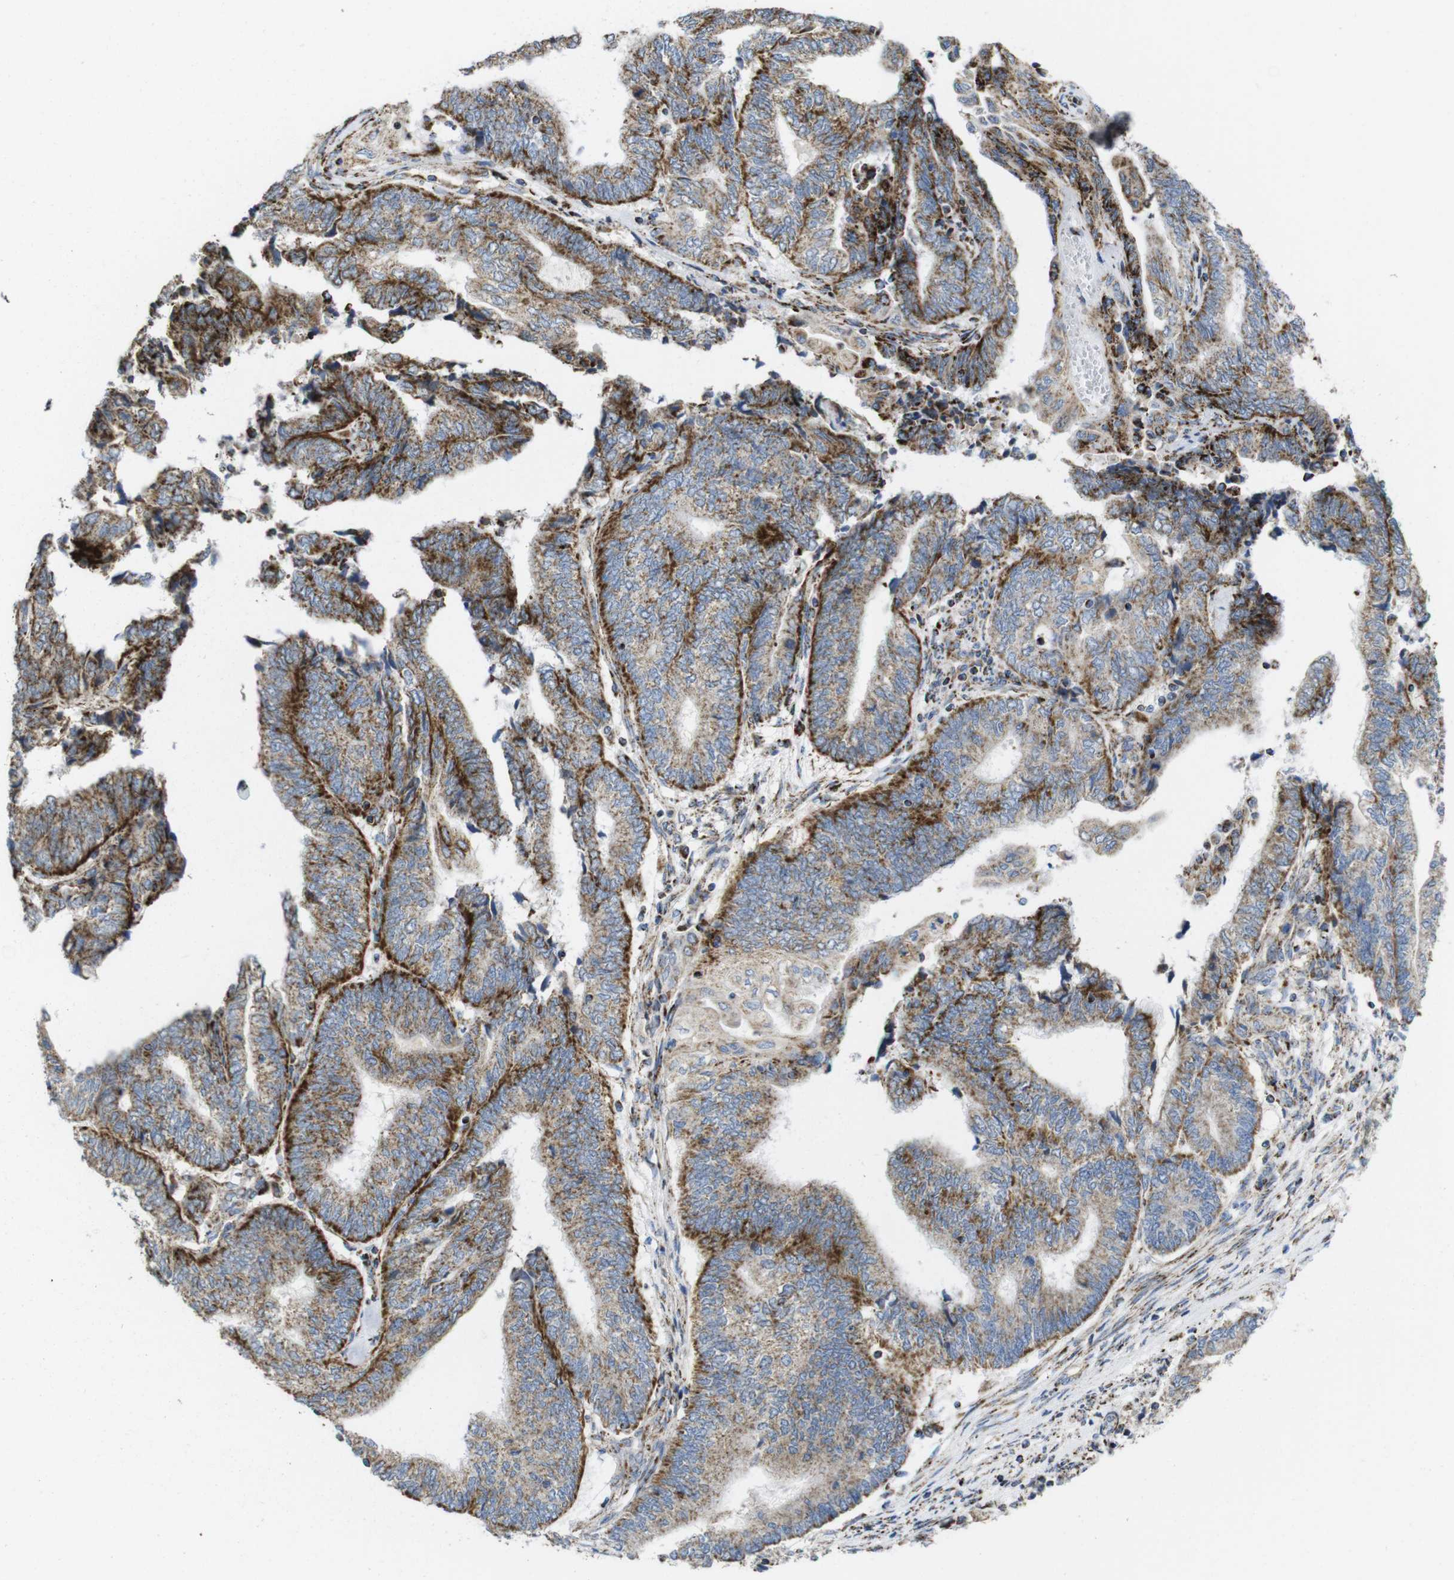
{"staining": {"intensity": "moderate", "quantity": ">75%", "location": "cytoplasmic/membranous"}, "tissue": "endometrial cancer", "cell_type": "Tumor cells", "image_type": "cancer", "snomed": [{"axis": "morphology", "description": "Adenocarcinoma, NOS"}, {"axis": "topography", "description": "Uterus"}, {"axis": "topography", "description": "Endometrium"}], "caption": "A photomicrograph of human endometrial cancer stained for a protein demonstrates moderate cytoplasmic/membranous brown staining in tumor cells. The staining was performed using DAB (3,3'-diaminobenzidine), with brown indicating positive protein expression. Nuclei are stained blue with hematoxylin.", "gene": "TMEM192", "patient": {"sex": "female", "age": 70}}